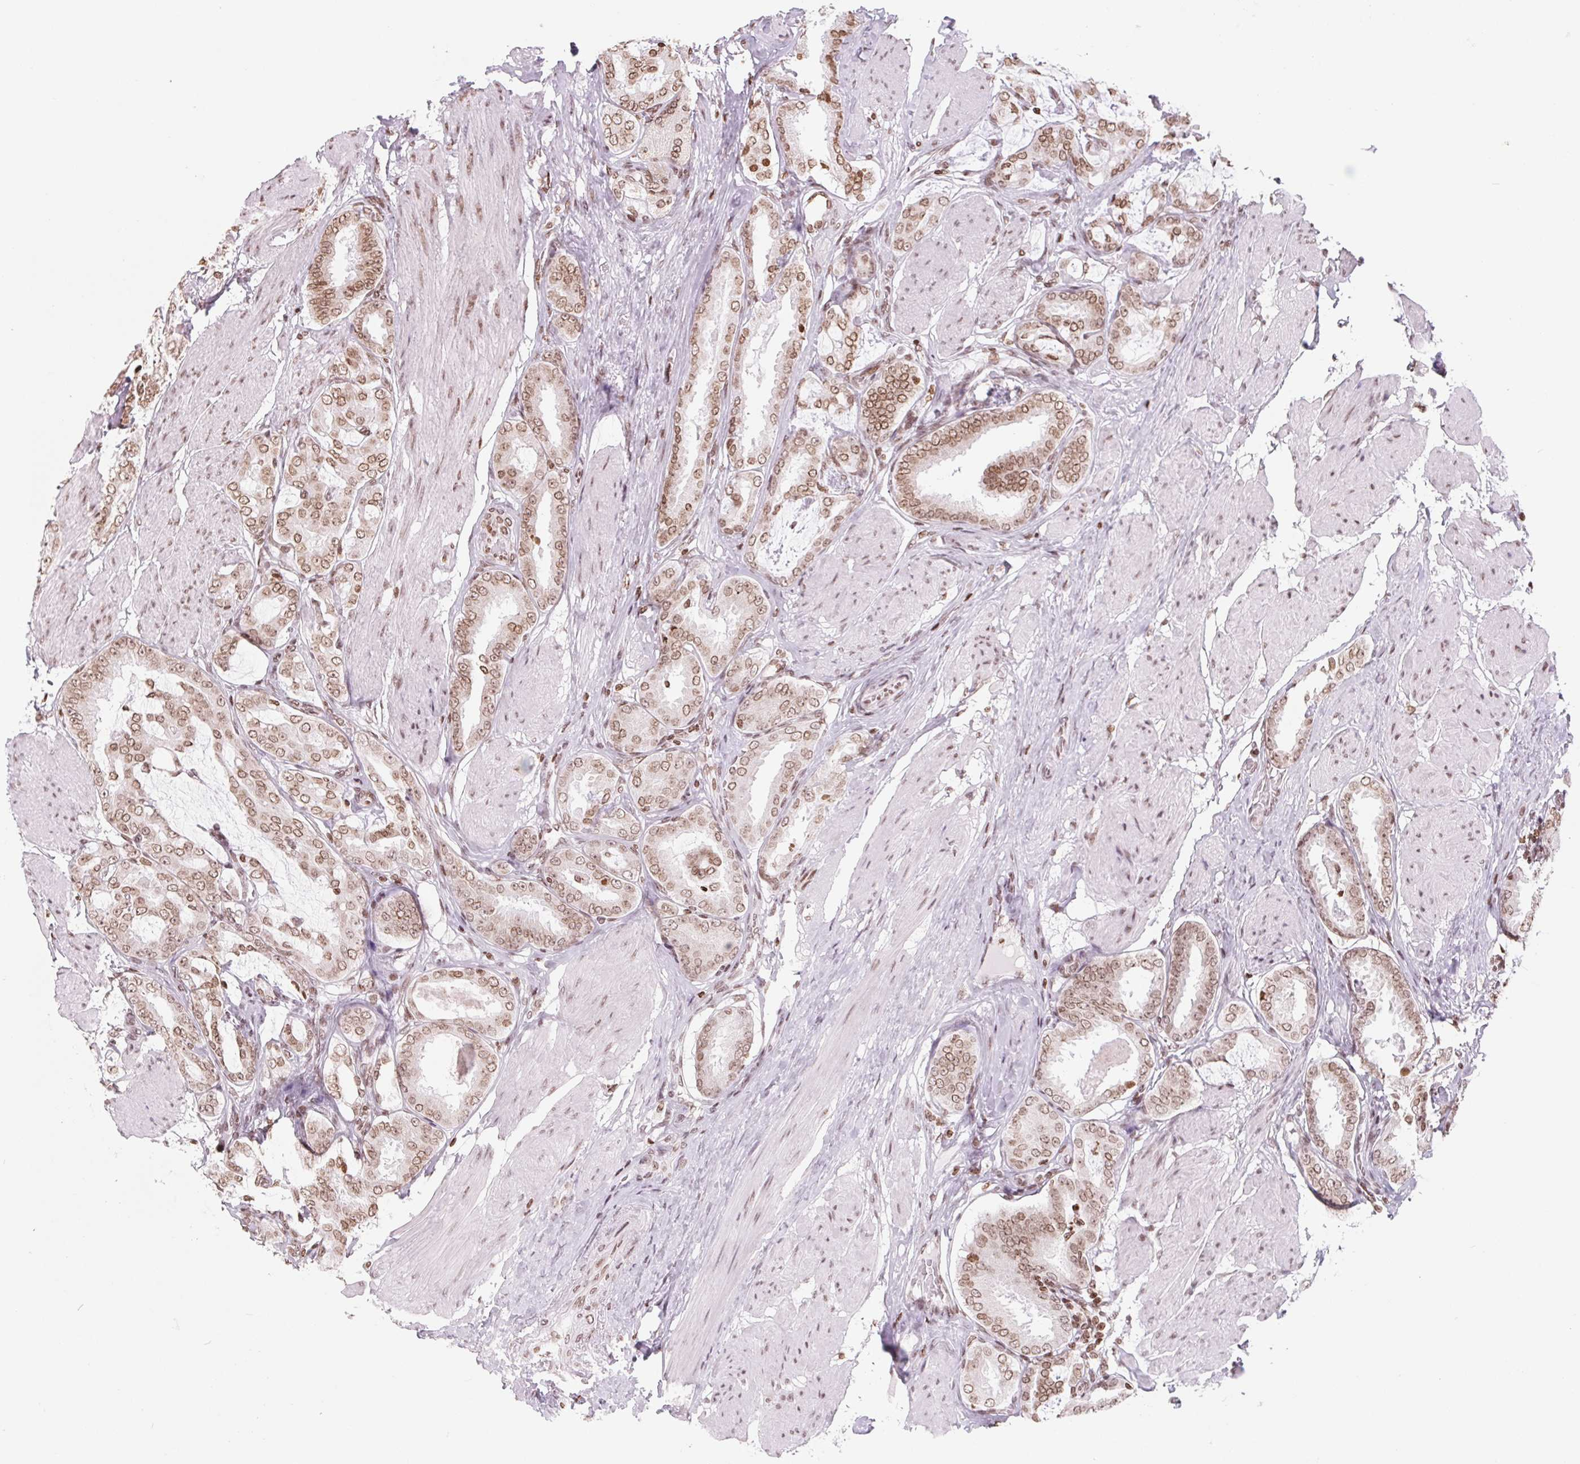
{"staining": {"intensity": "moderate", "quantity": ">75%", "location": "cytoplasmic/membranous,nuclear"}, "tissue": "prostate cancer", "cell_type": "Tumor cells", "image_type": "cancer", "snomed": [{"axis": "morphology", "description": "Adenocarcinoma, High grade"}, {"axis": "topography", "description": "Prostate"}], "caption": "Protein expression analysis of human prostate high-grade adenocarcinoma reveals moderate cytoplasmic/membranous and nuclear expression in about >75% of tumor cells.", "gene": "SMIM12", "patient": {"sex": "male", "age": 63}}